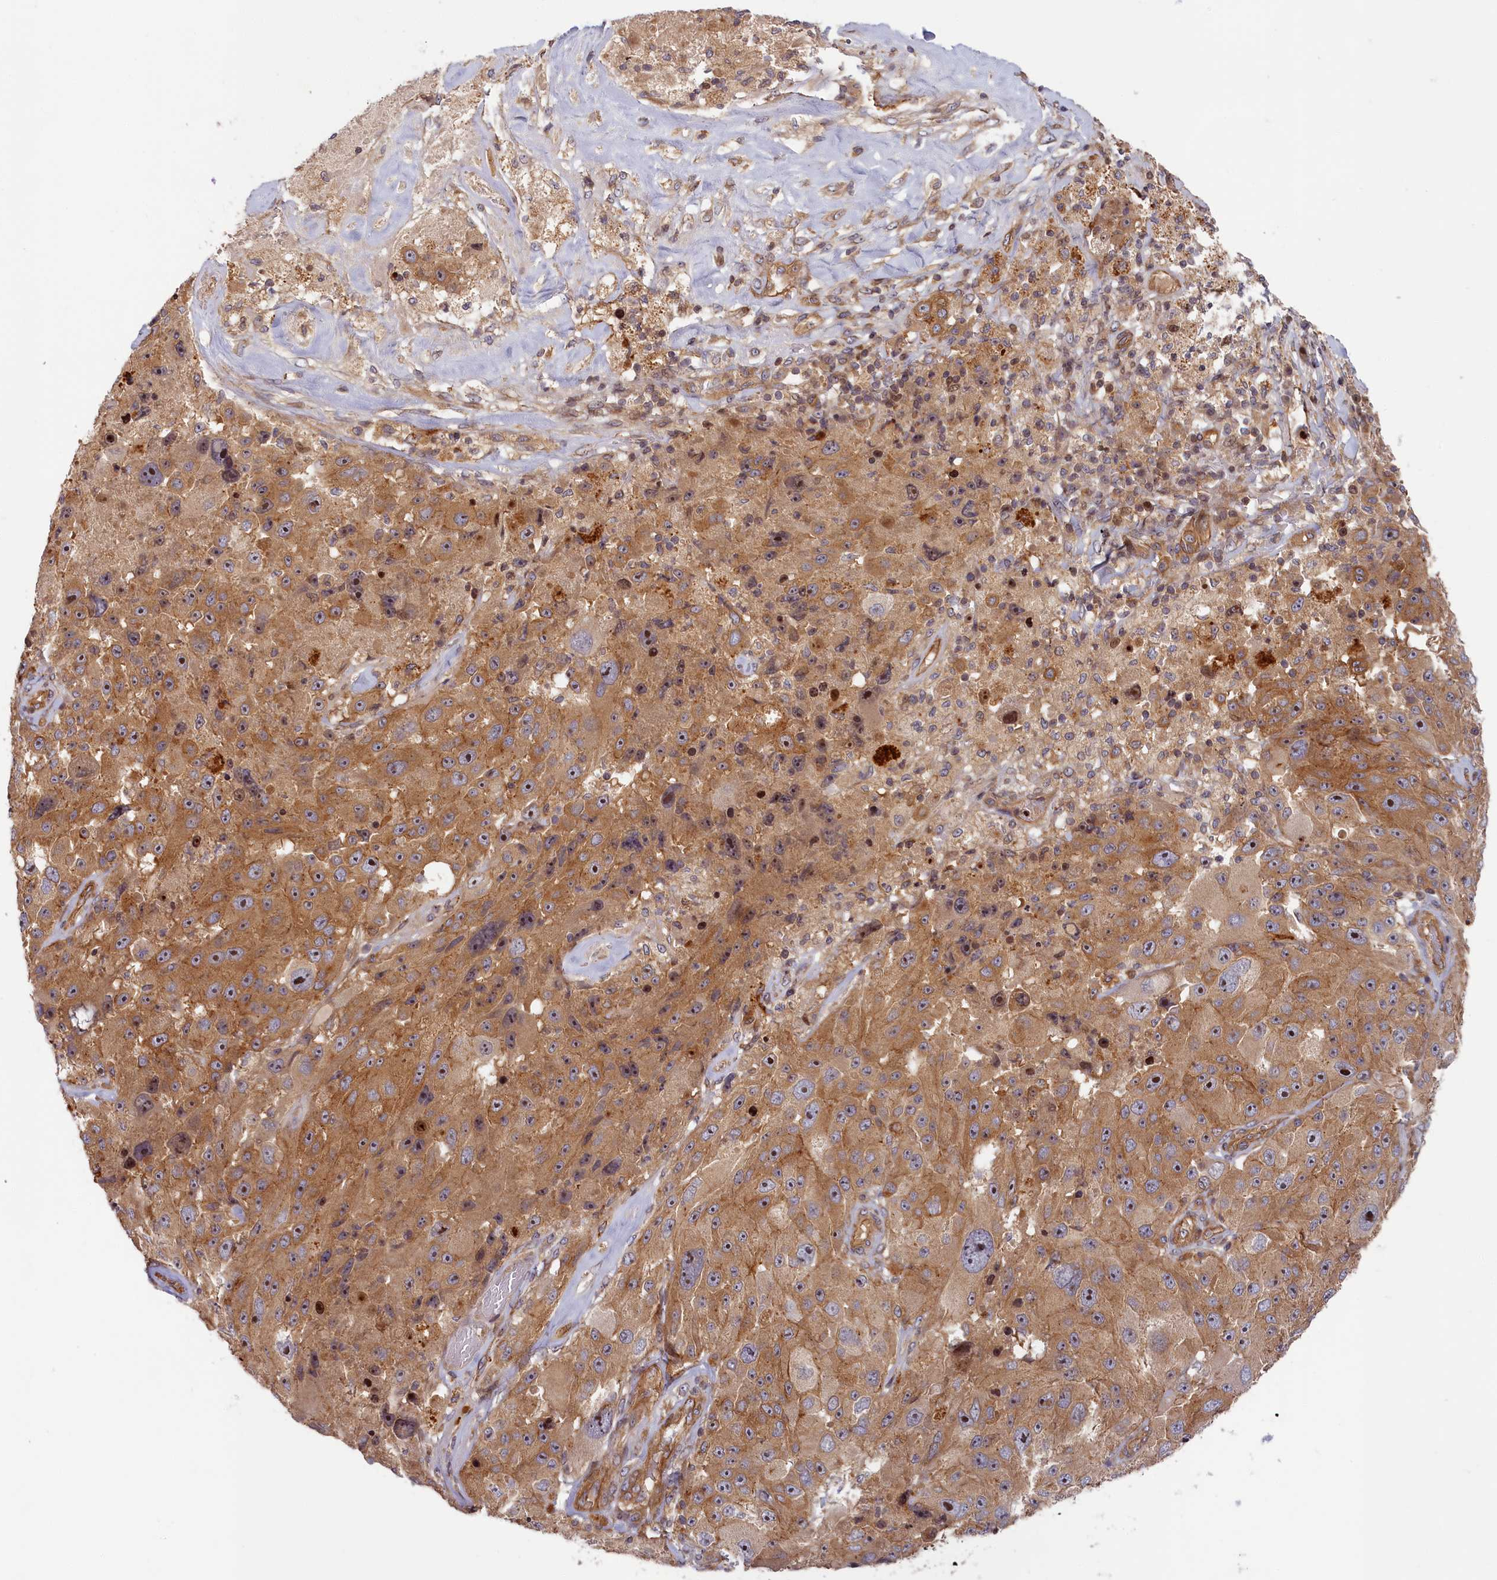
{"staining": {"intensity": "moderate", "quantity": ">75%", "location": "cytoplasmic/membranous,nuclear"}, "tissue": "melanoma", "cell_type": "Tumor cells", "image_type": "cancer", "snomed": [{"axis": "morphology", "description": "Malignant melanoma, Metastatic site"}, {"axis": "topography", "description": "Lymph node"}], "caption": "An image of melanoma stained for a protein reveals moderate cytoplasmic/membranous and nuclear brown staining in tumor cells.", "gene": "CEP44", "patient": {"sex": "male", "age": 62}}